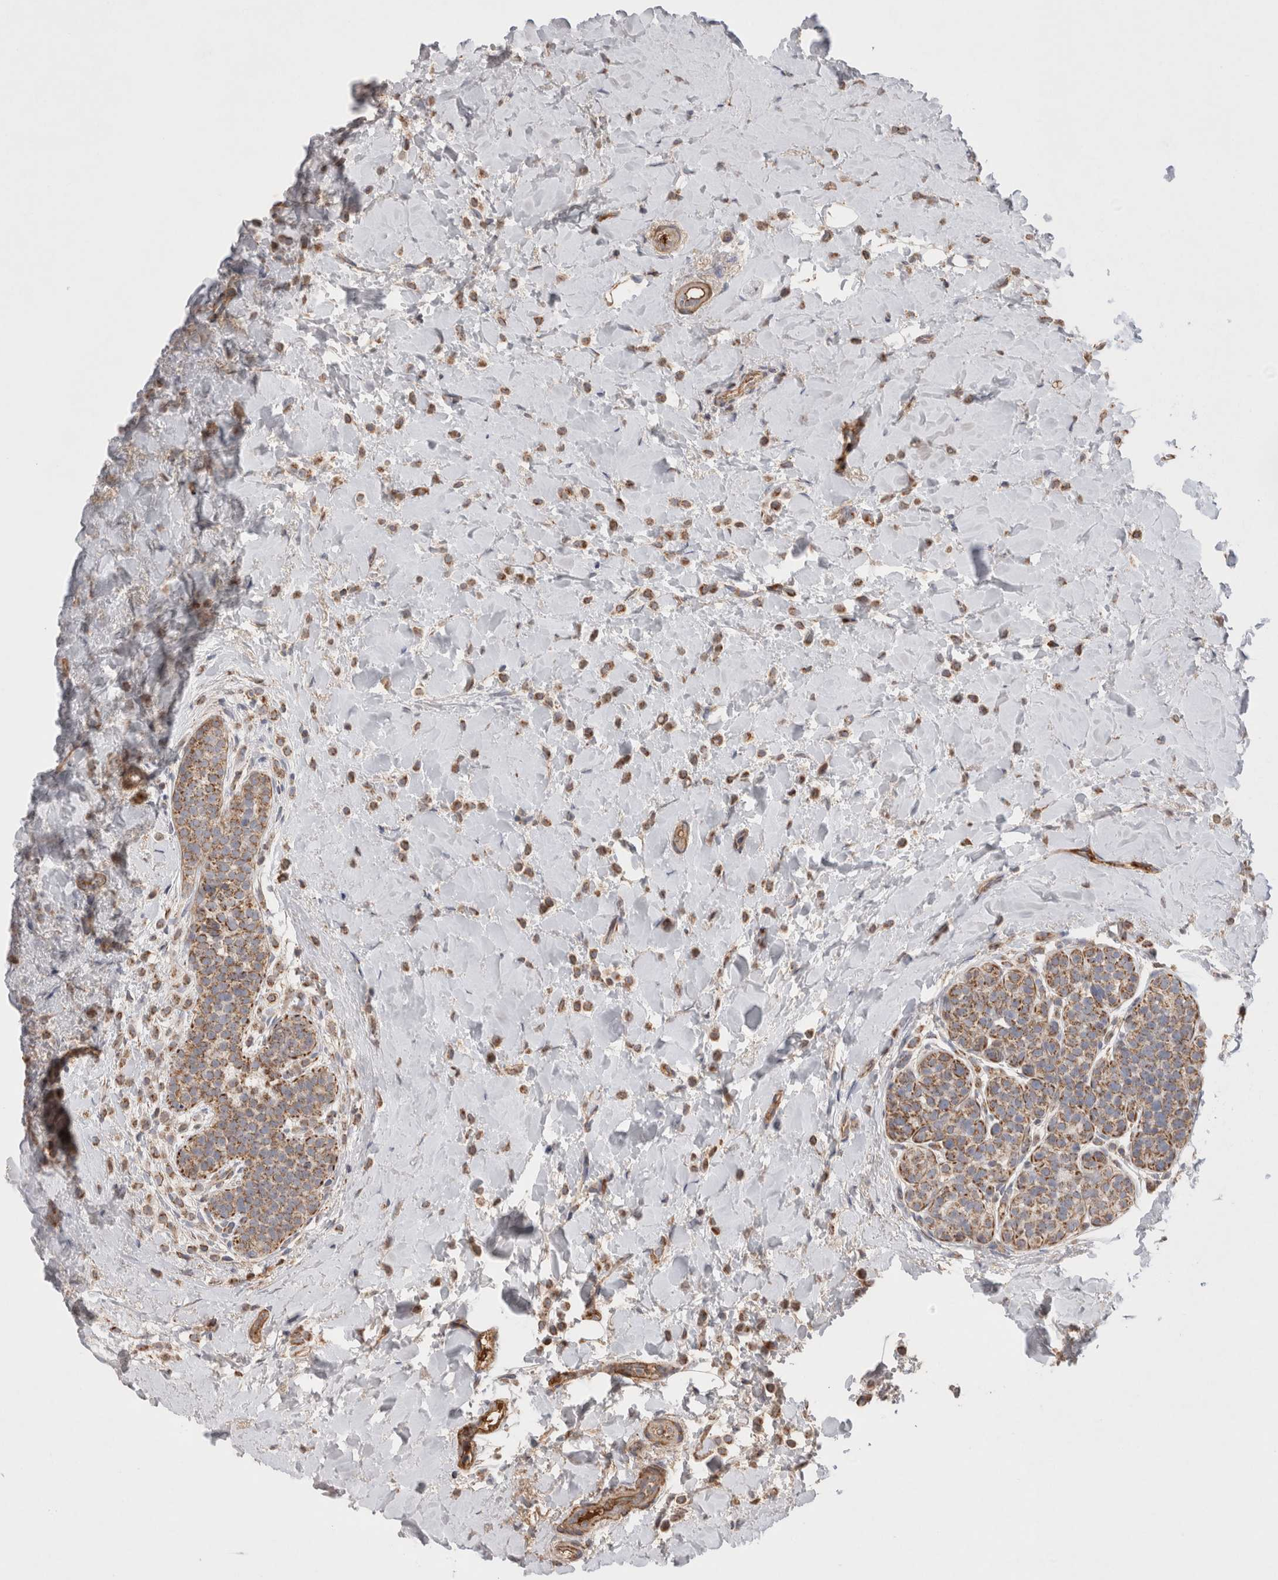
{"staining": {"intensity": "moderate", "quantity": ">75%", "location": "cytoplasmic/membranous"}, "tissue": "breast cancer", "cell_type": "Tumor cells", "image_type": "cancer", "snomed": [{"axis": "morphology", "description": "Normal tissue, NOS"}, {"axis": "morphology", "description": "Lobular carcinoma"}, {"axis": "topography", "description": "Breast"}], "caption": "This histopathology image reveals immunohistochemistry staining of breast cancer, with medium moderate cytoplasmic/membranous staining in about >75% of tumor cells.", "gene": "MRPS28", "patient": {"sex": "female", "age": 50}}